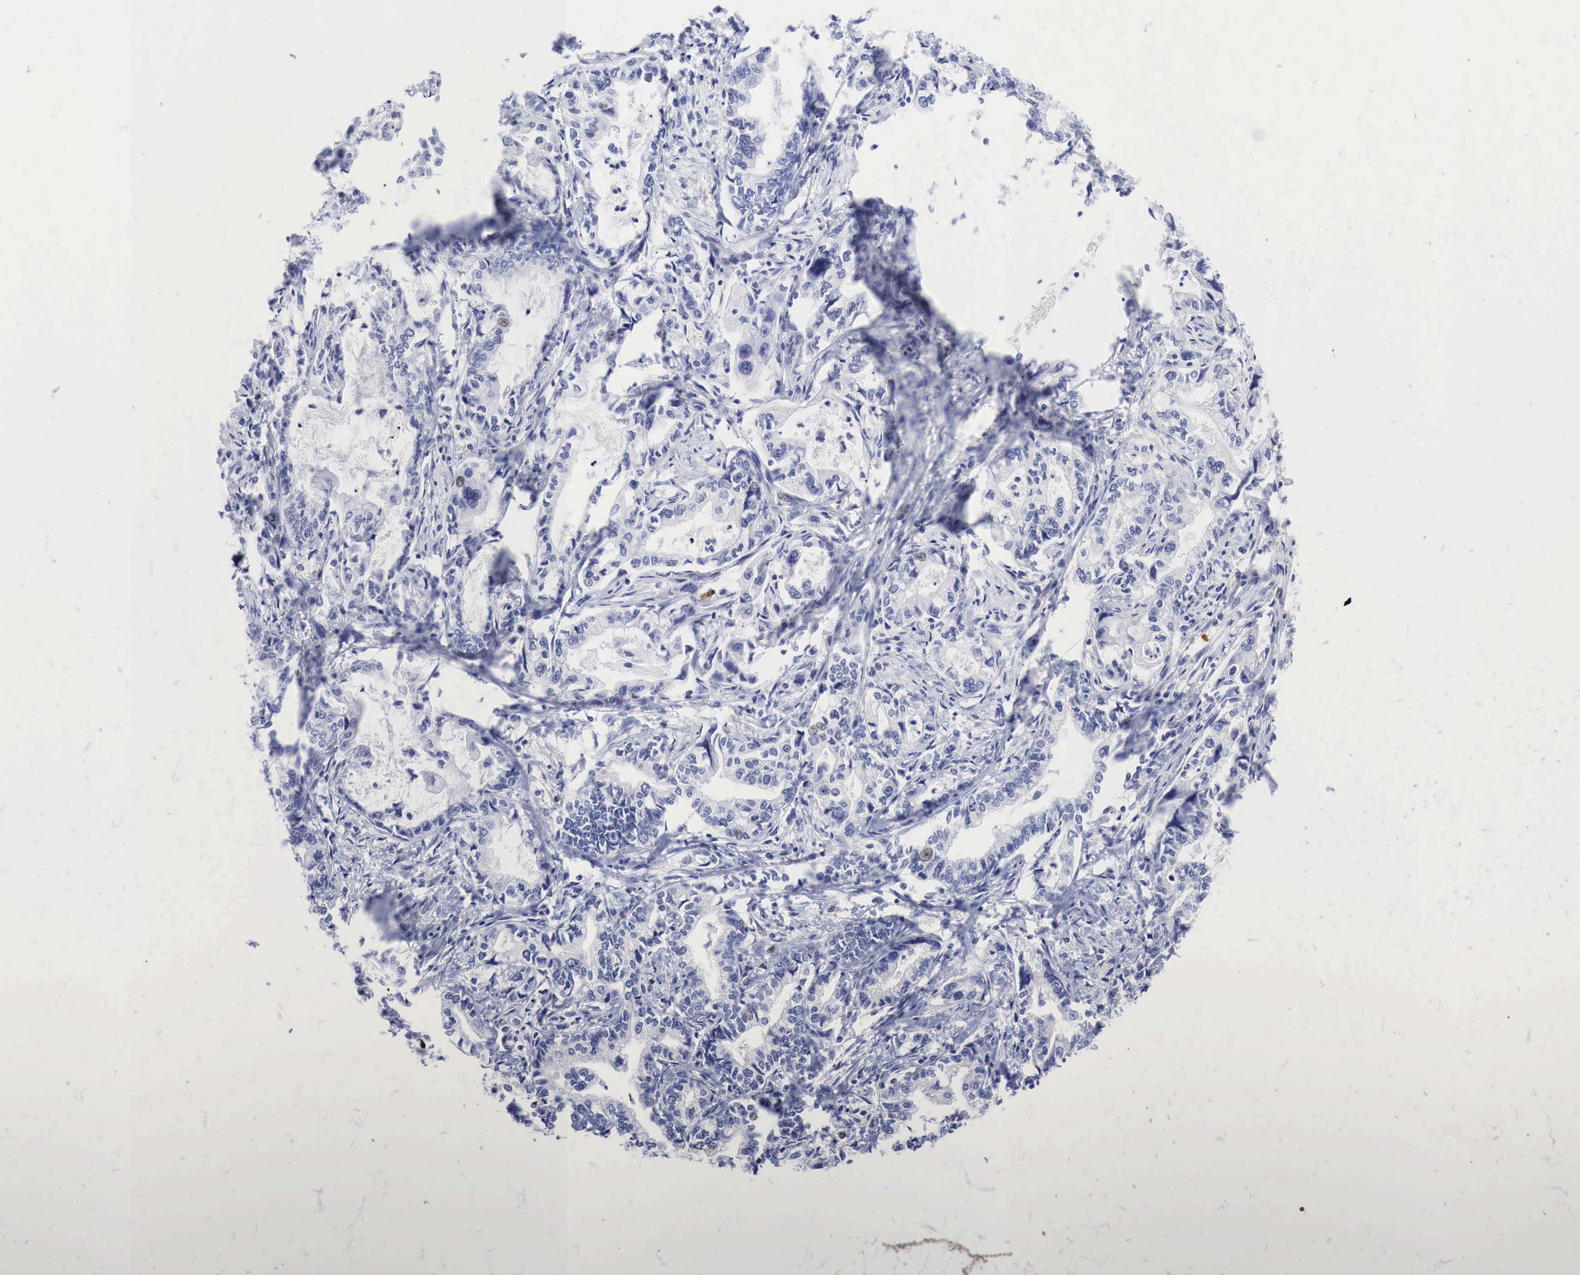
{"staining": {"intensity": "negative", "quantity": "none", "location": "none"}, "tissue": "stomach cancer", "cell_type": "Tumor cells", "image_type": "cancer", "snomed": [{"axis": "morphology", "description": "Adenocarcinoma, NOS"}, {"axis": "topography", "description": "Pancreas"}, {"axis": "topography", "description": "Stomach, upper"}], "caption": "There is no significant positivity in tumor cells of stomach cancer. (DAB immunohistochemistry (IHC) with hematoxylin counter stain).", "gene": "INHA", "patient": {"sex": "male", "age": 77}}